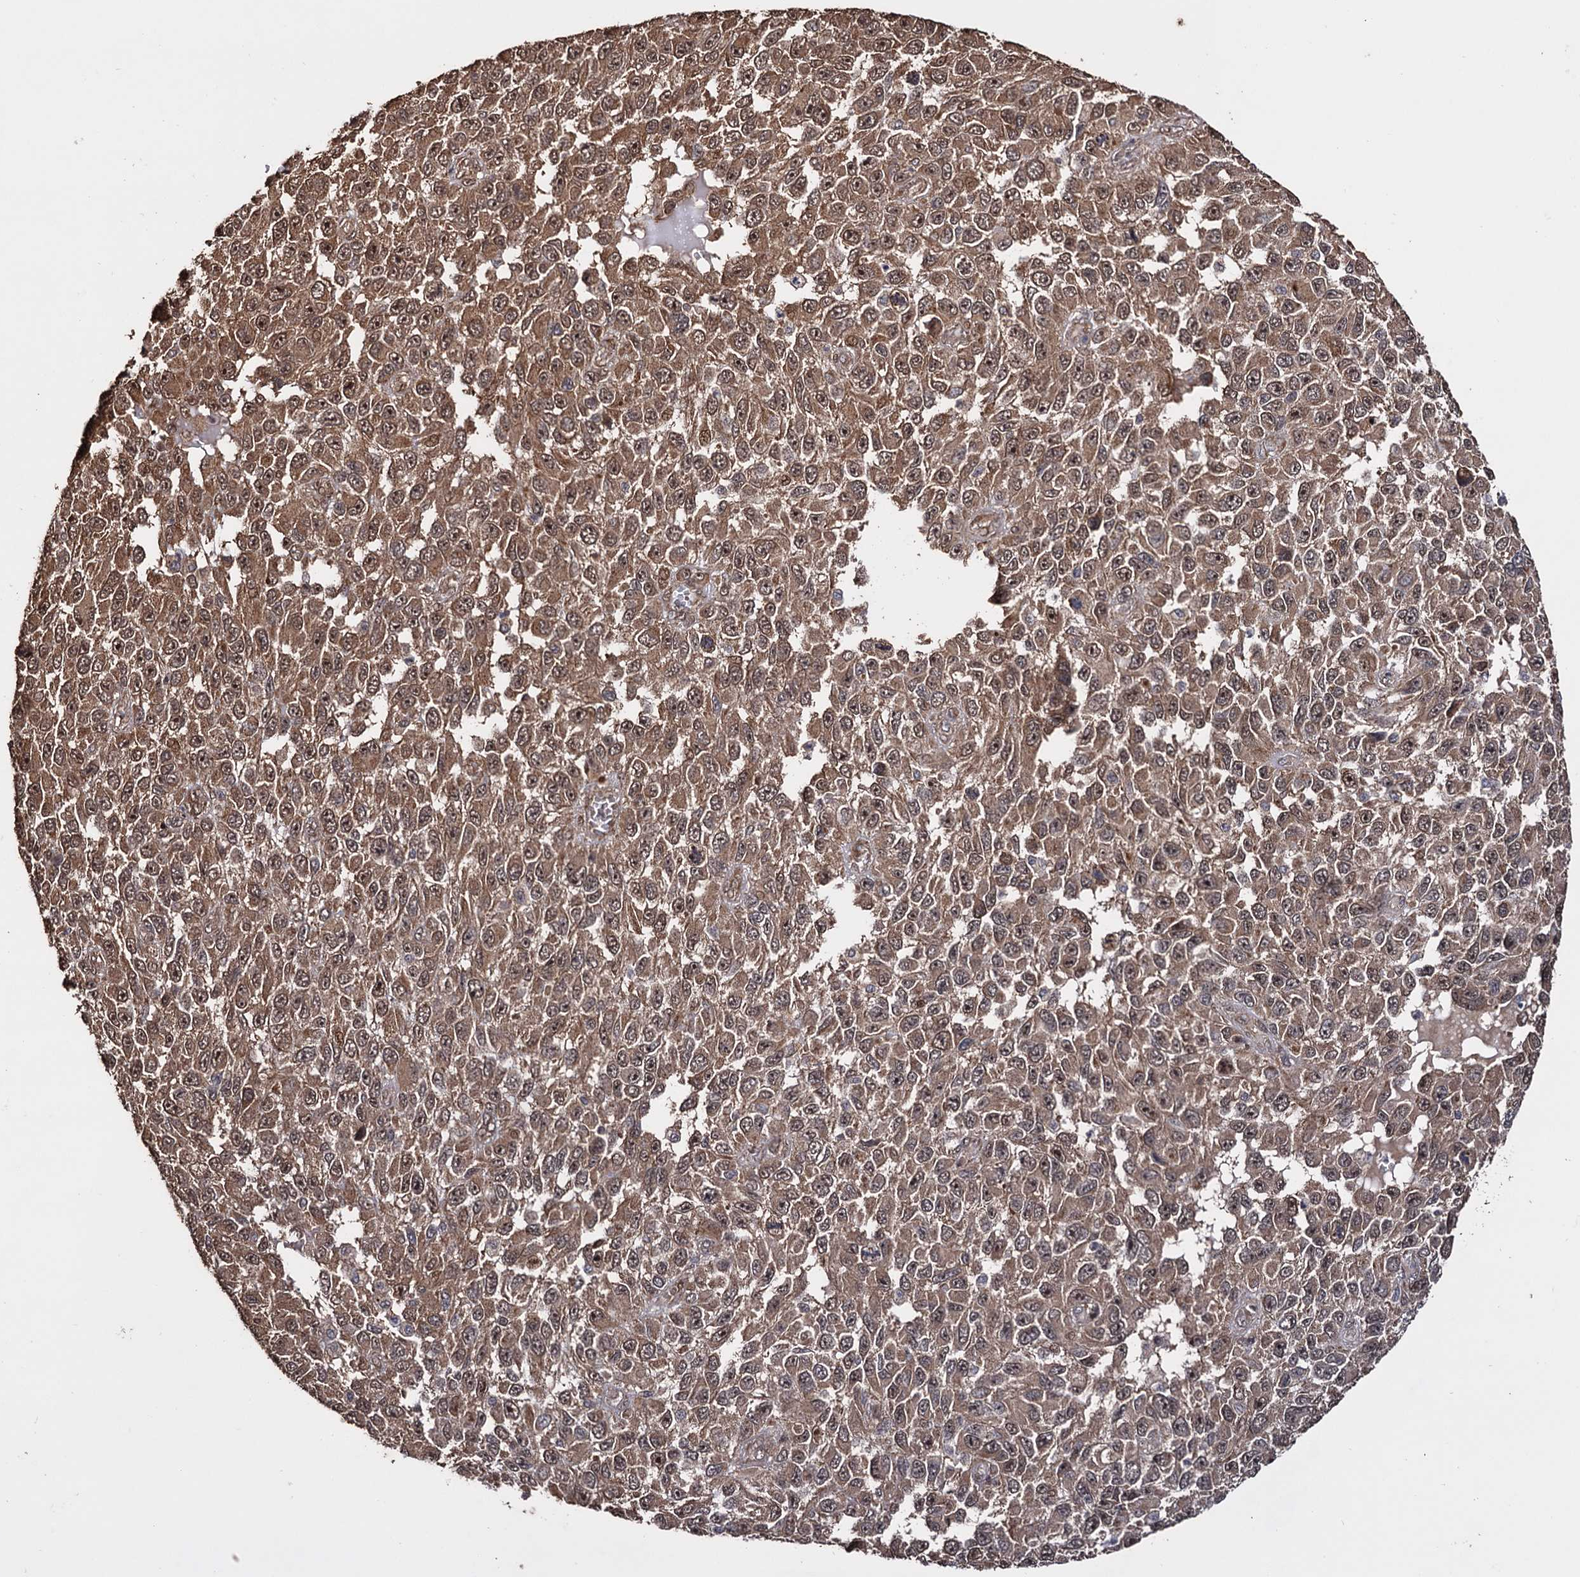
{"staining": {"intensity": "moderate", "quantity": ">75%", "location": "cytoplasmic/membranous,nuclear"}, "tissue": "melanoma", "cell_type": "Tumor cells", "image_type": "cancer", "snomed": [{"axis": "morphology", "description": "Normal tissue, NOS"}, {"axis": "morphology", "description": "Malignant melanoma, NOS"}, {"axis": "topography", "description": "Skin"}], "caption": "Tumor cells exhibit medium levels of moderate cytoplasmic/membranous and nuclear positivity in approximately >75% of cells in human melanoma.", "gene": "PIGB", "patient": {"sex": "female", "age": 96}}